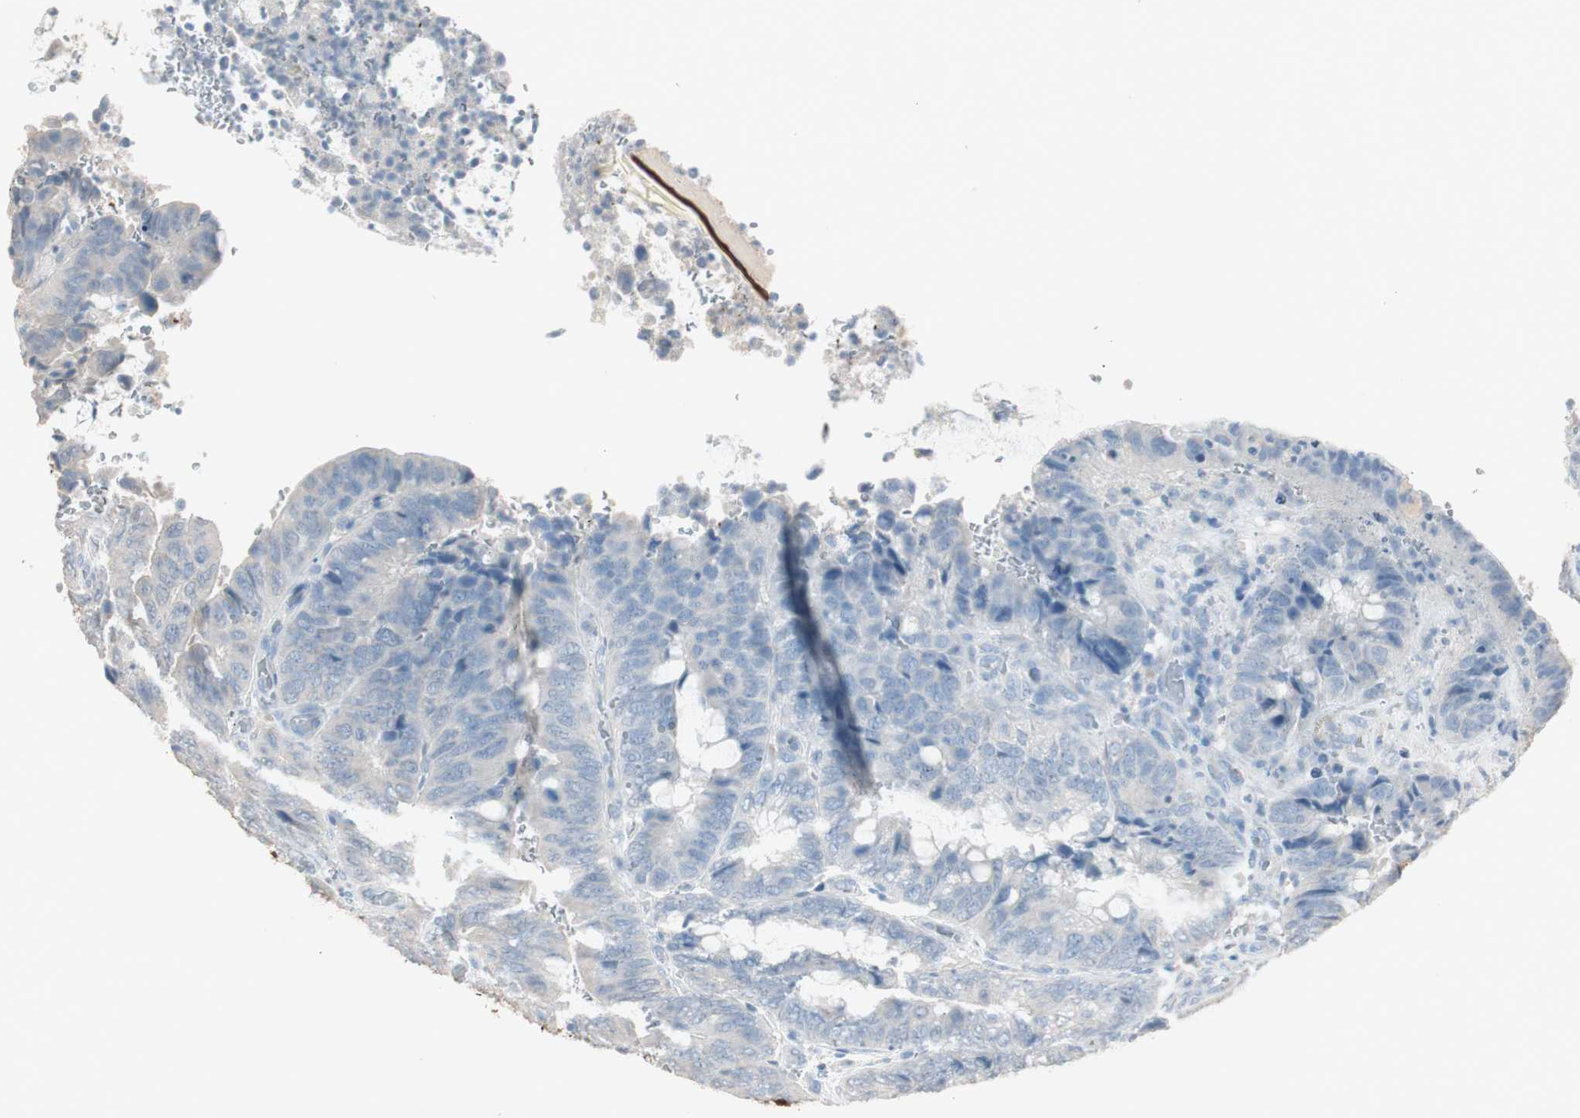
{"staining": {"intensity": "negative", "quantity": "none", "location": "none"}, "tissue": "colorectal cancer", "cell_type": "Tumor cells", "image_type": "cancer", "snomed": [{"axis": "morphology", "description": "Normal tissue, NOS"}, {"axis": "morphology", "description": "Adenocarcinoma, NOS"}, {"axis": "topography", "description": "Rectum"}, {"axis": "topography", "description": "Peripheral nerve tissue"}], "caption": "This is a histopathology image of immunohistochemistry staining of colorectal adenocarcinoma, which shows no positivity in tumor cells.", "gene": "KHK", "patient": {"sex": "male", "age": 92}}